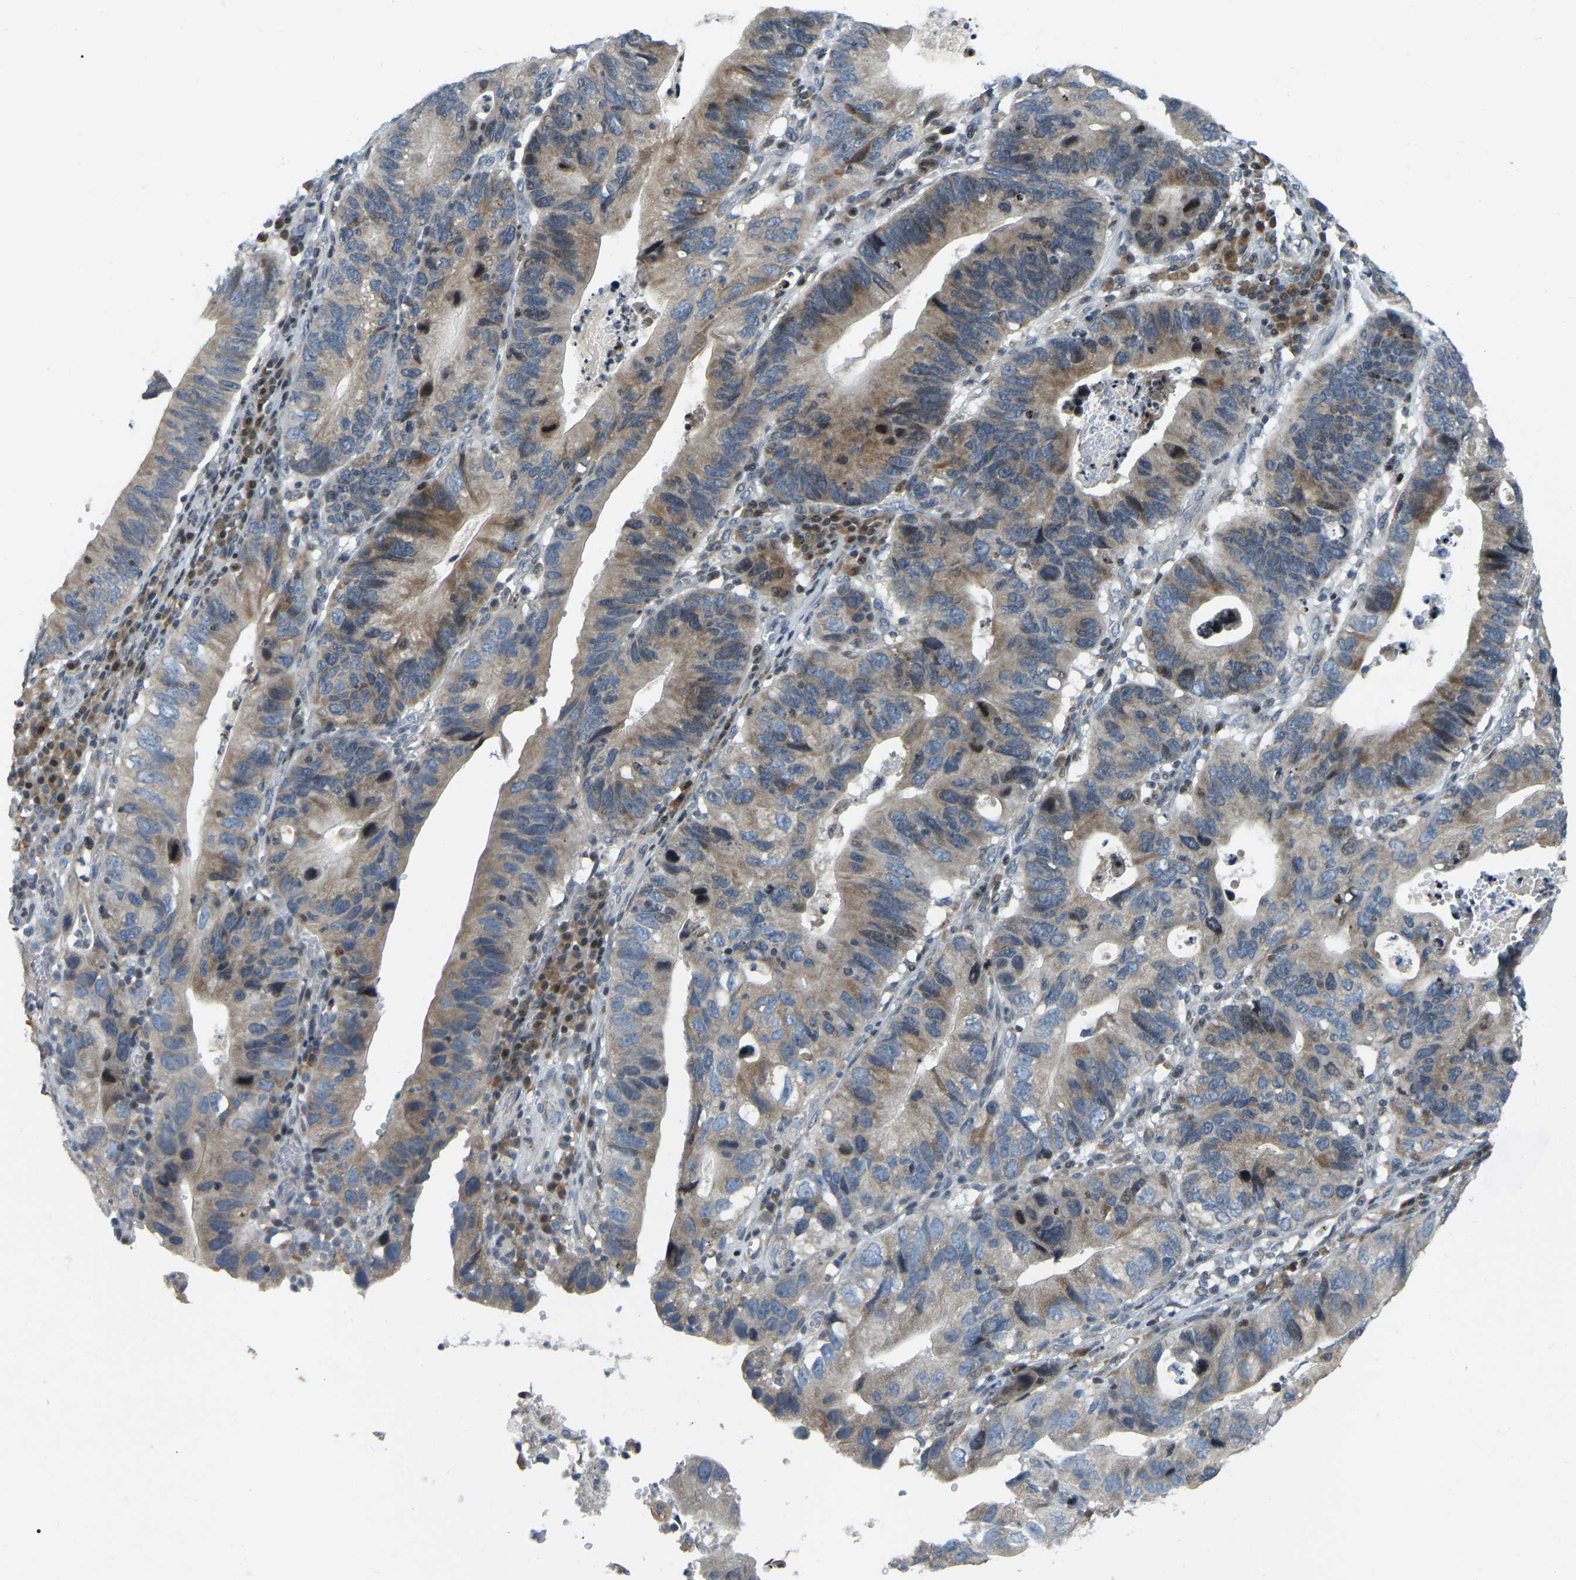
{"staining": {"intensity": "moderate", "quantity": ">75%", "location": "cytoplasmic/membranous"}, "tissue": "stomach cancer", "cell_type": "Tumor cells", "image_type": "cancer", "snomed": [{"axis": "morphology", "description": "Adenocarcinoma, NOS"}, {"axis": "topography", "description": "Stomach"}], "caption": "This is a photomicrograph of IHC staining of stomach cancer, which shows moderate expression in the cytoplasmic/membranous of tumor cells.", "gene": "PARL", "patient": {"sex": "male", "age": 59}}